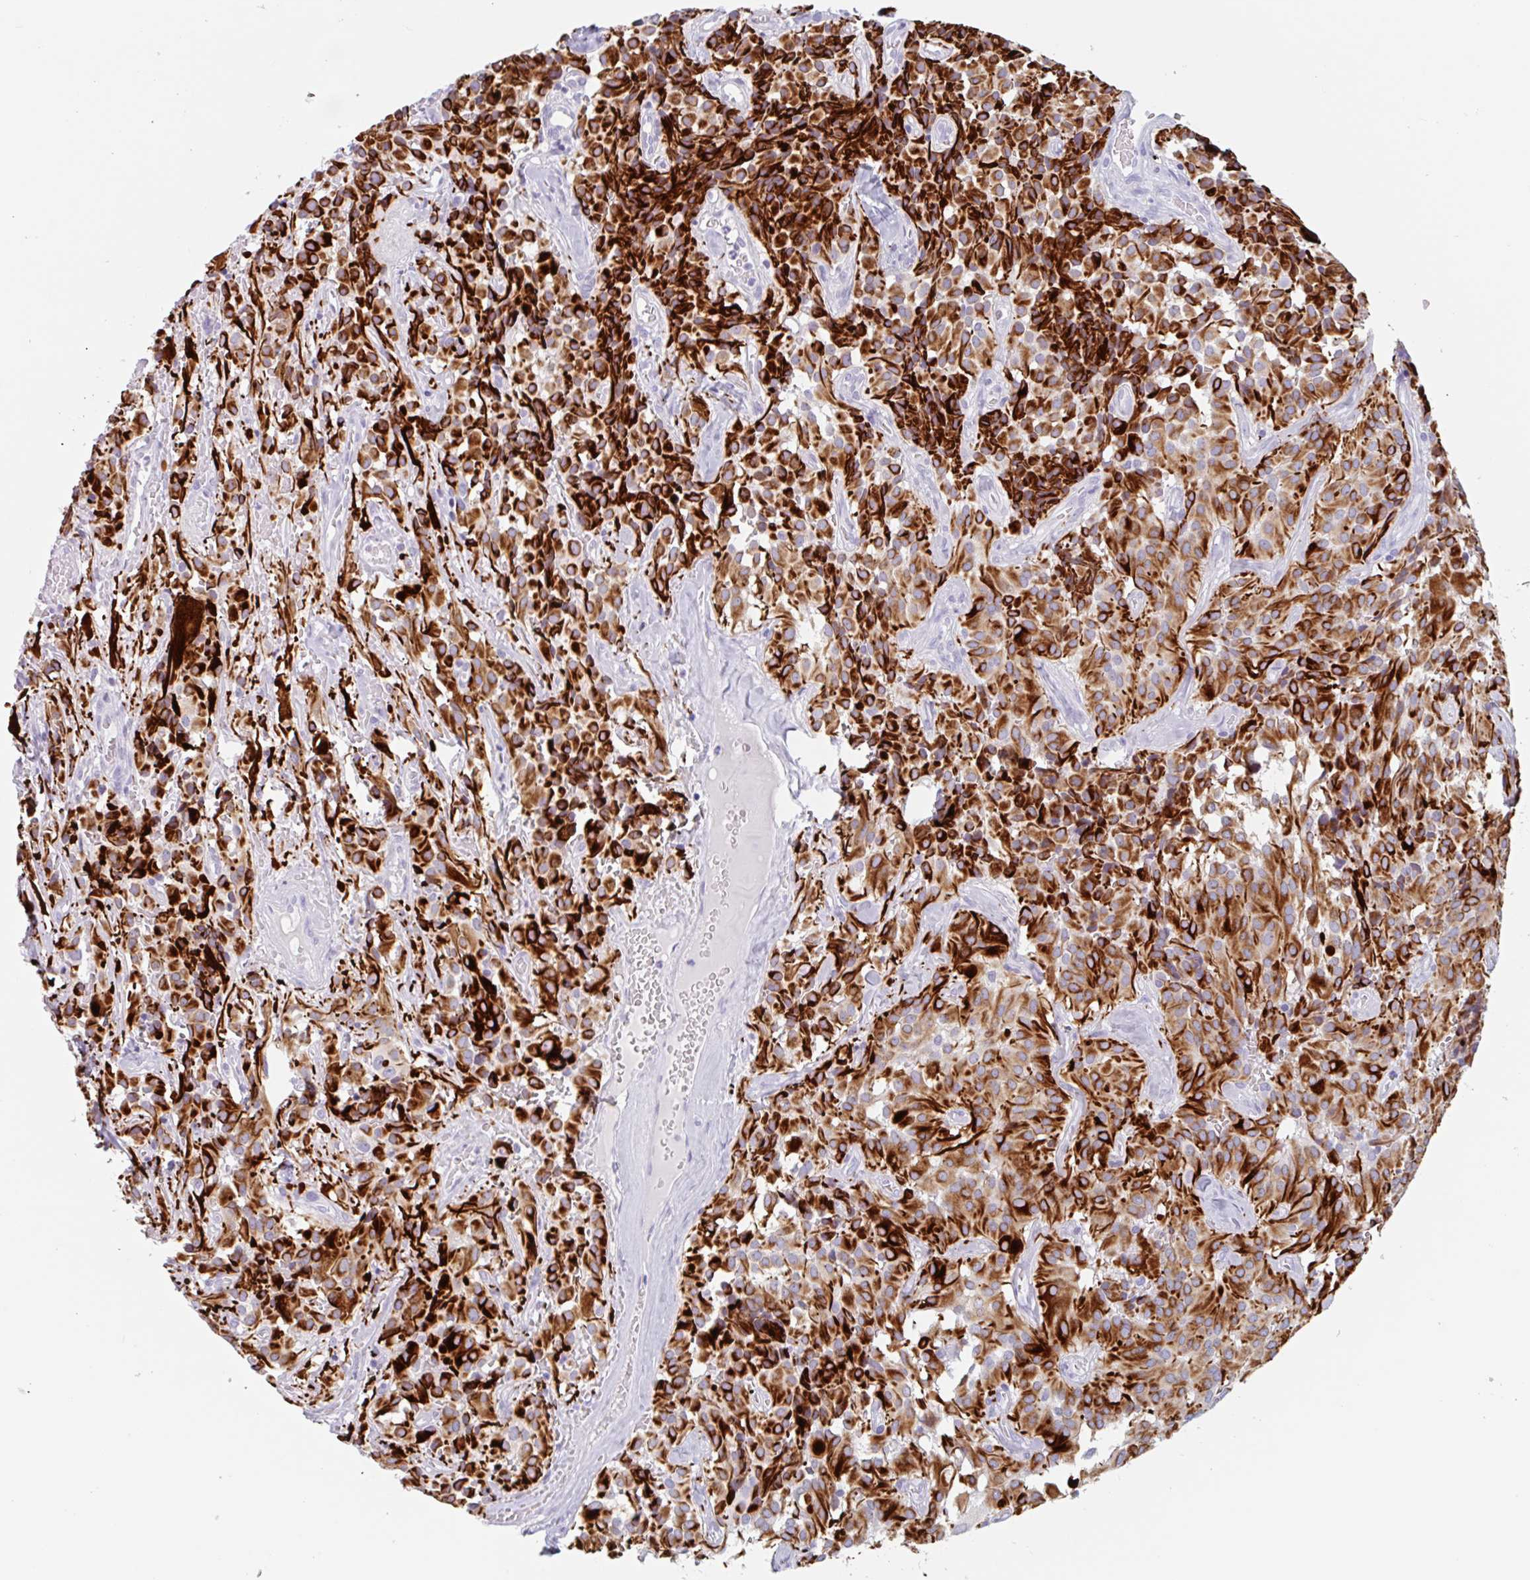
{"staining": {"intensity": "strong", "quantity": ">75%", "location": "cytoplasmic/membranous"}, "tissue": "glioma", "cell_type": "Tumor cells", "image_type": "cancer", "snomed": [{"axis": "morphology", "description": "Glioma, malignant, Low grade"}, {"axis": "topography", "description": "Brain"}], "caption": "A photomicrograph showing strong cytoplasmic/membranous staining in approximately >75% of tumor cells in malignant low-grade glioma, as visualized by brown immunohistochemical staining.", "gene": "EMC4", "patient": {"sex": "male", "age": 42}}